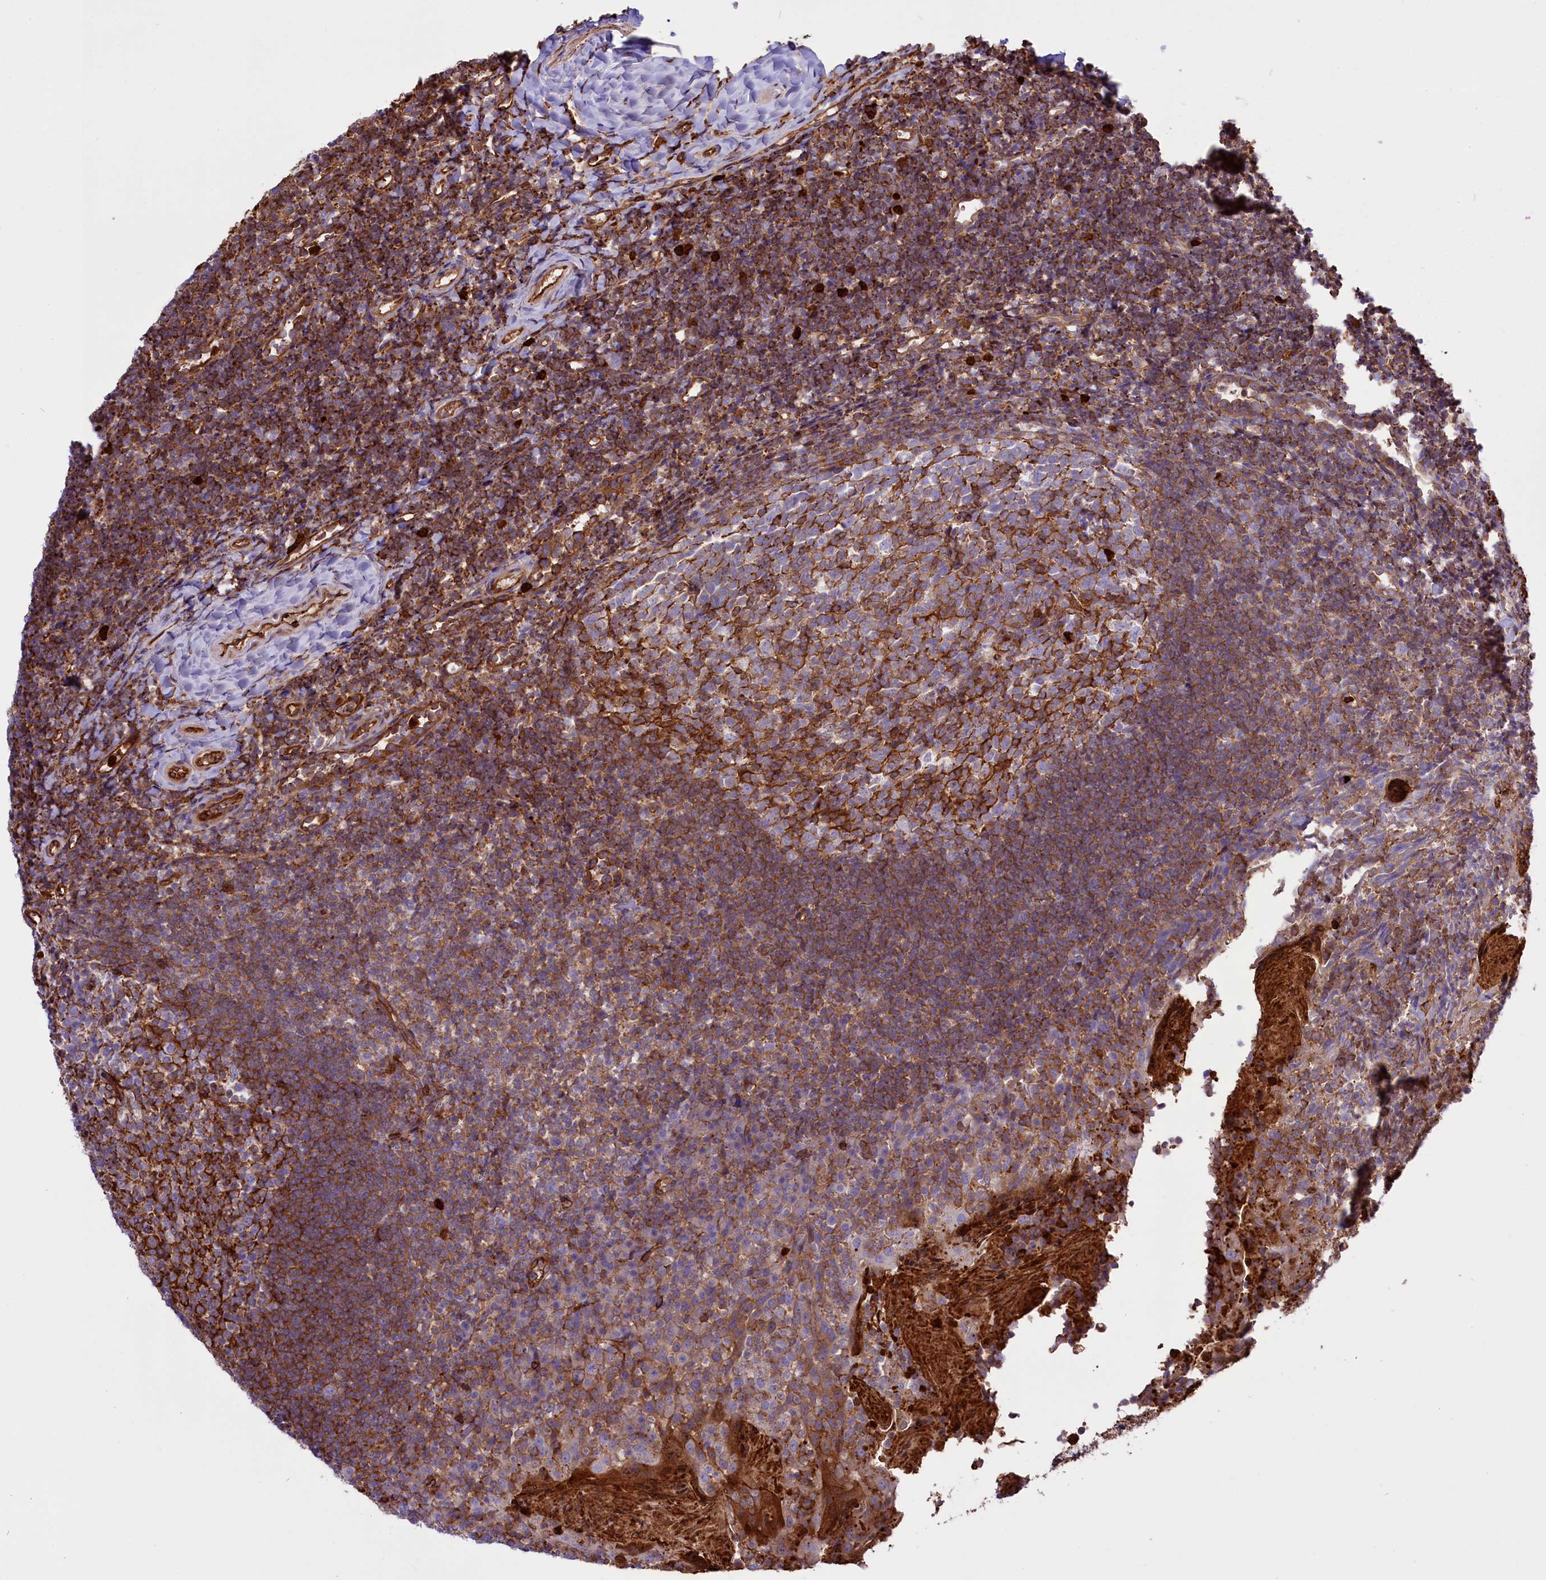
{"staining": {"intensity": "moderate", "quantity": "<25%", "location": "cytoplasmic/membranous"}, "tissue": "tonsil", "cell_type": "Germinal center cells", "image_type": "normal", "snomed": [{"axis": "morphology", "description": "Normal tissue, NOS"}, {"axis": "topography", "description": "Tonsil"}], "caption": "The photomicrograph demonstrates immunohistochemical staining of normal tonsil. There is moderate cytoplasmic/membranous expression is present in approximately <25% of germinal center cells. (DAB (3,3'-diaminobenzidine) IHC, brown staining for protein, blue staining for nuclei).", "gene": "CD99L2", "patient": {"sex": "female", "age": 10}}